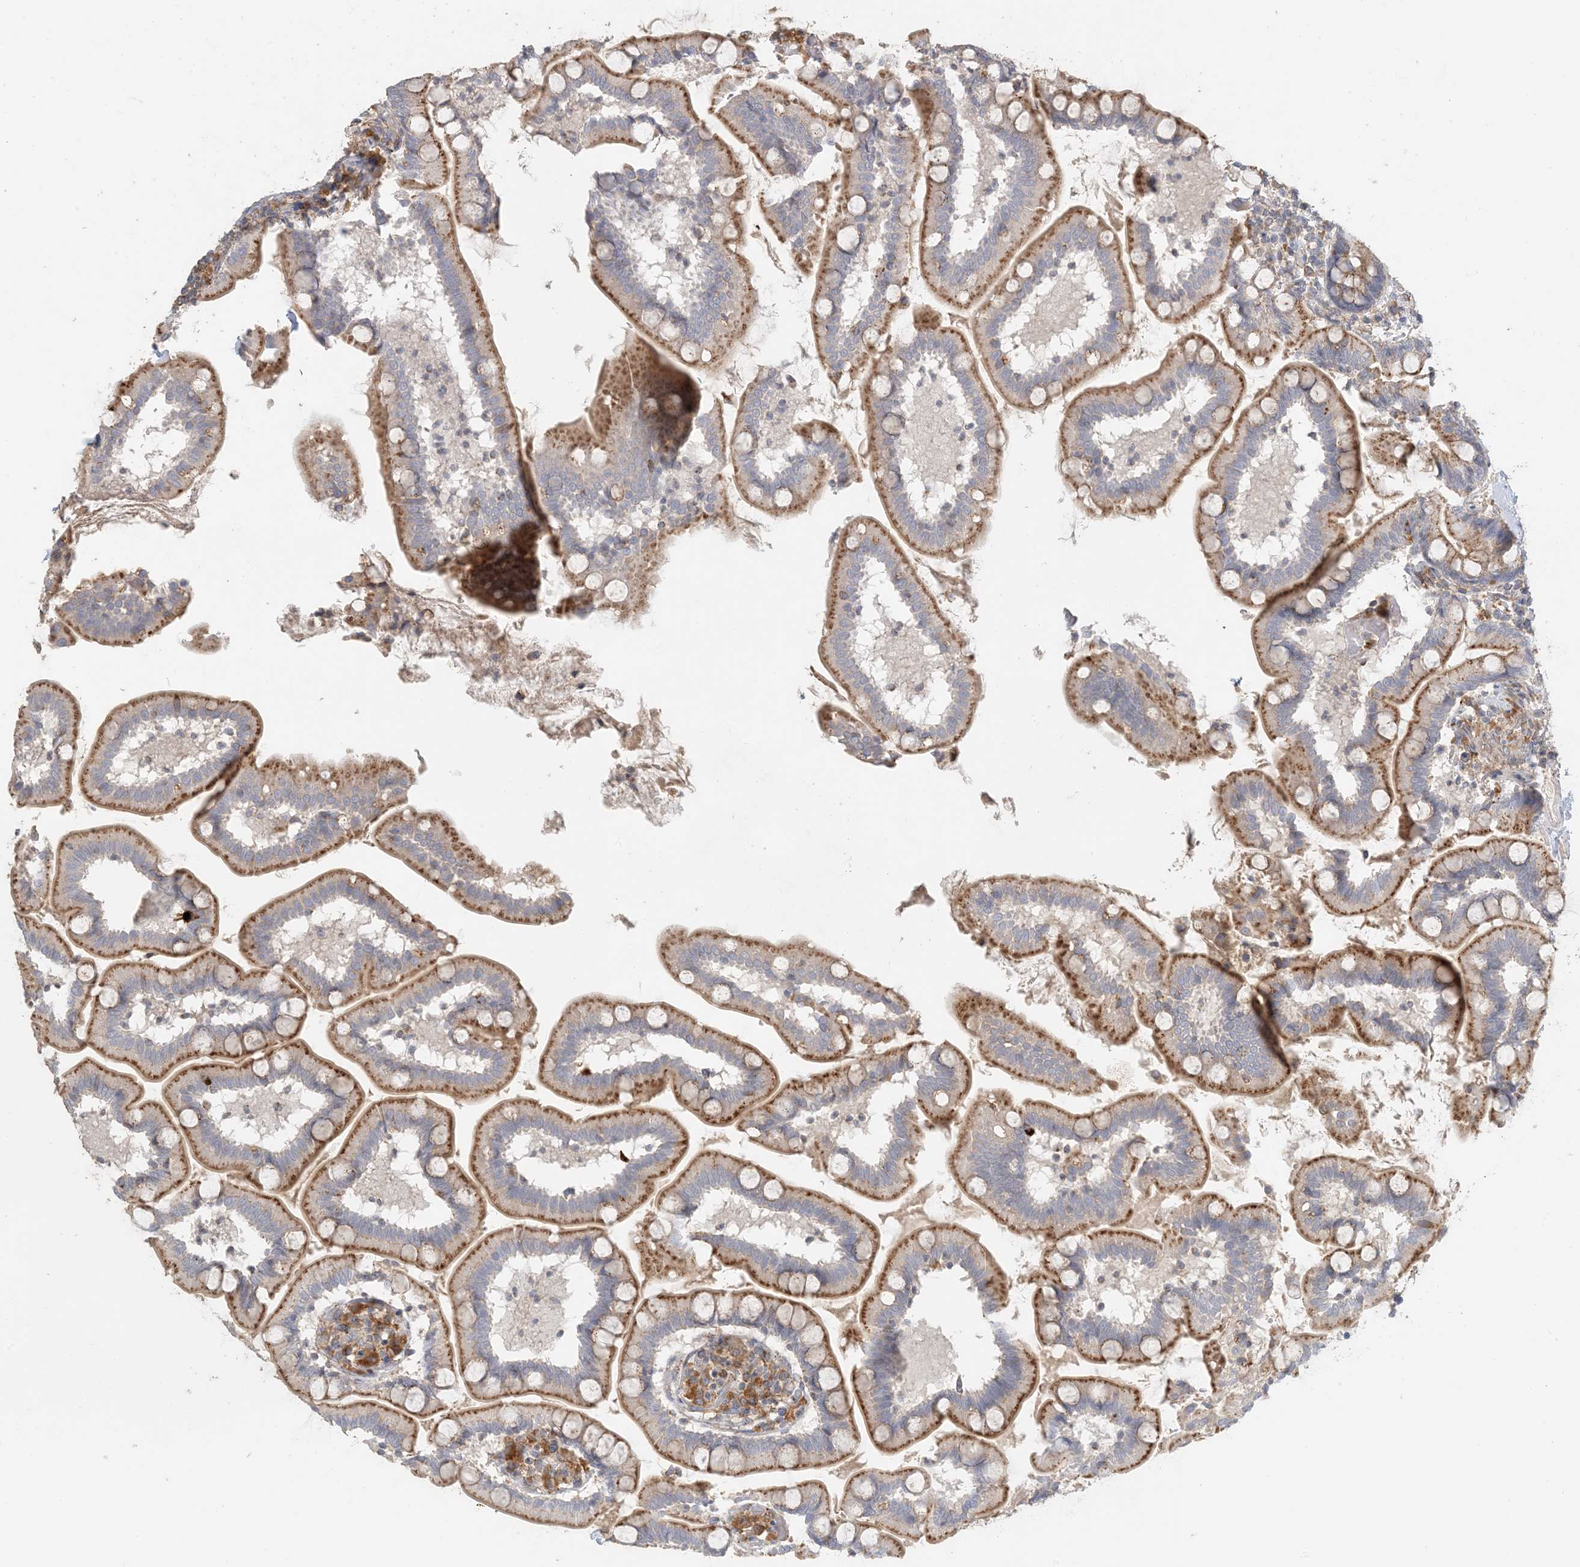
{"staining": {"intensity": "moderate", "quantity": ">75%", "location": "cytoplasmic/membranous"}, "tissue": "small intestine", "cell_type": "Glandular cells", "image_type": "normal", "snomed": [{"axis": "morphology", "description": "Normal tissue, NOS"}, {"axis": "topography", "description": "Small intestine"}], "caption": "Immunohistochemical staining of normal human small intestine demonstrates >75% levels of moderate cytoplasmic/membranous protein expression in about >75% of glandular cells.", "gene": "SPPL2A", "patient": {"sex": "female", "age": 64}}